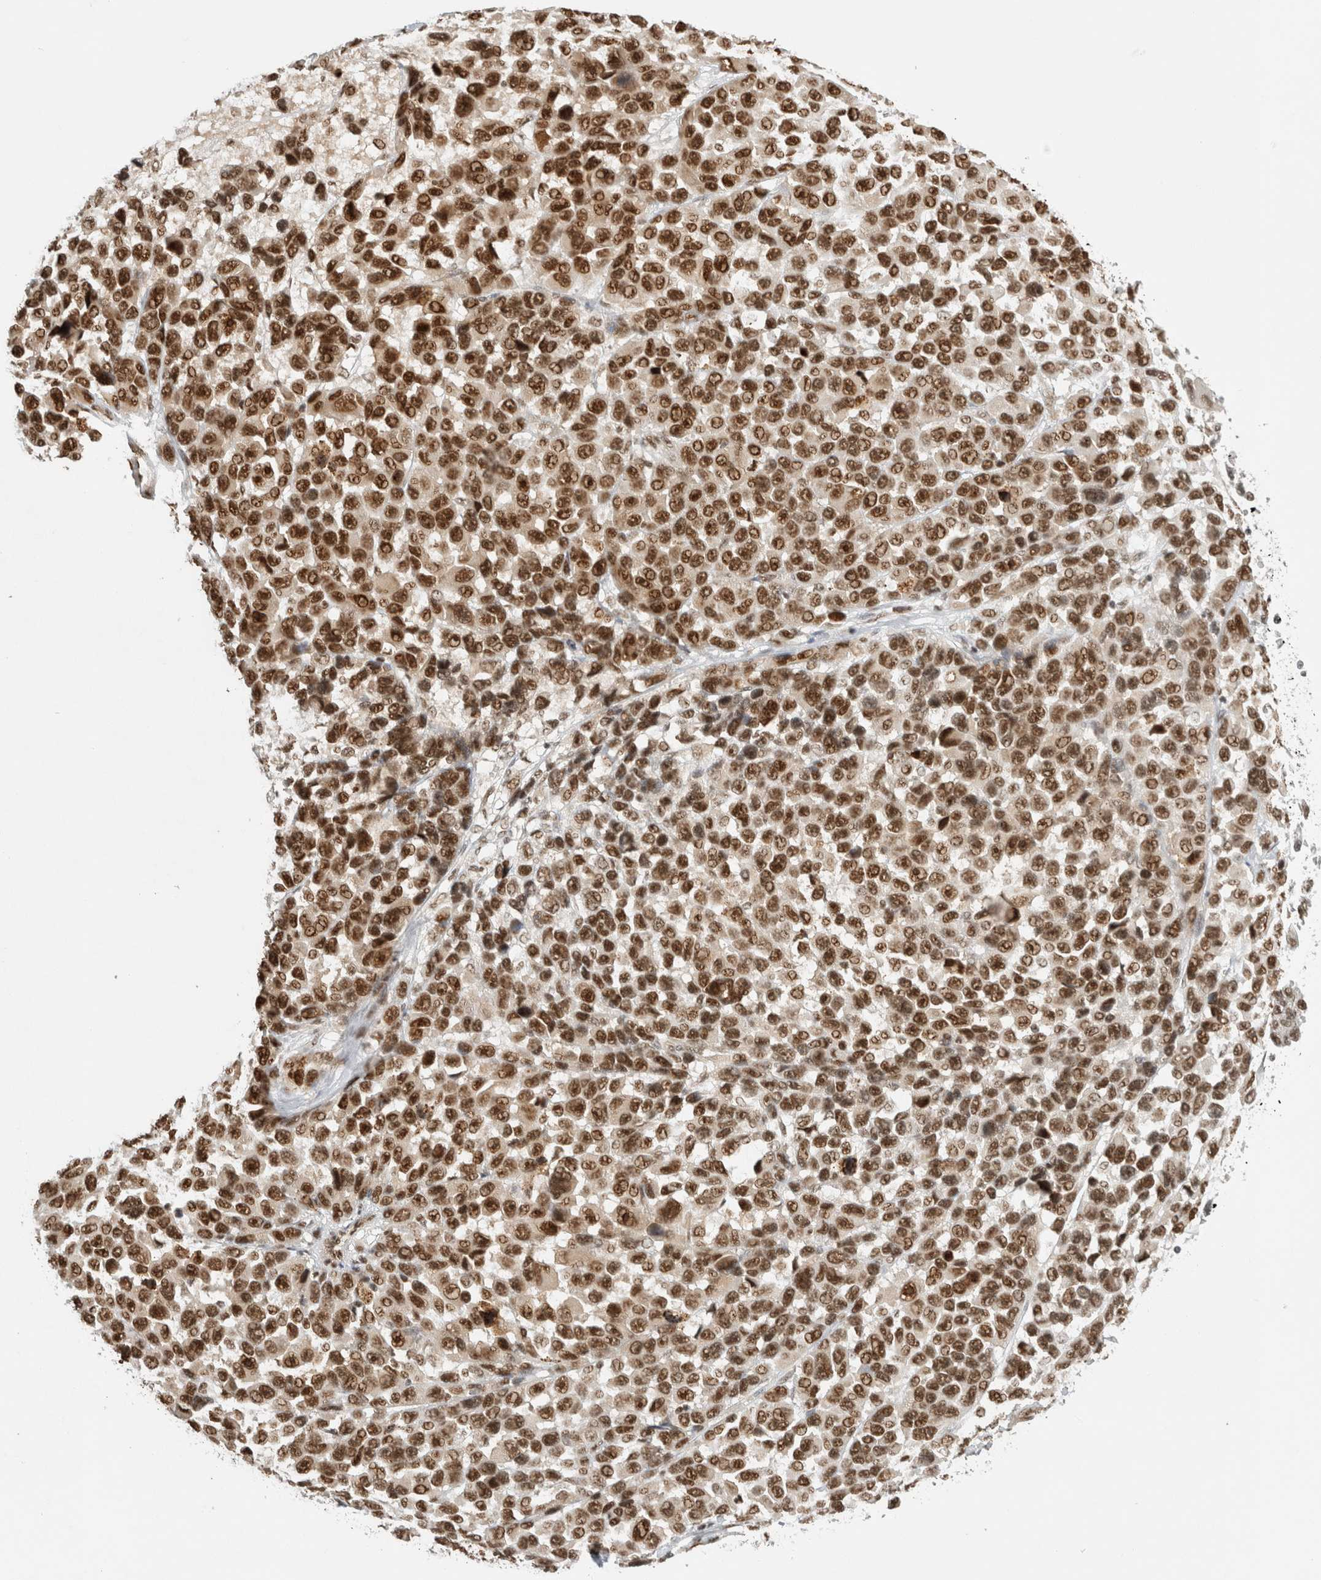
{"staining": {"intensity": "moderate", "quantity": ">75%", "location": "nuclear"}, "tissue": "melanoma", "cell_type": "Tumor cells", "image_type": "cancer", "snomed": [{"axis": "morphology", "description": "Malignant melanoma, NOS"}, {"axis": "topography", "description": "Skin"}], "caption": "Melanoma stained for a protein (brown) reveals moderate nuclear positive positivity in approximately >75% of tumor cells.", "gene": "EBNA1BP2", "patient": {"sex": "male", "age": 53}}